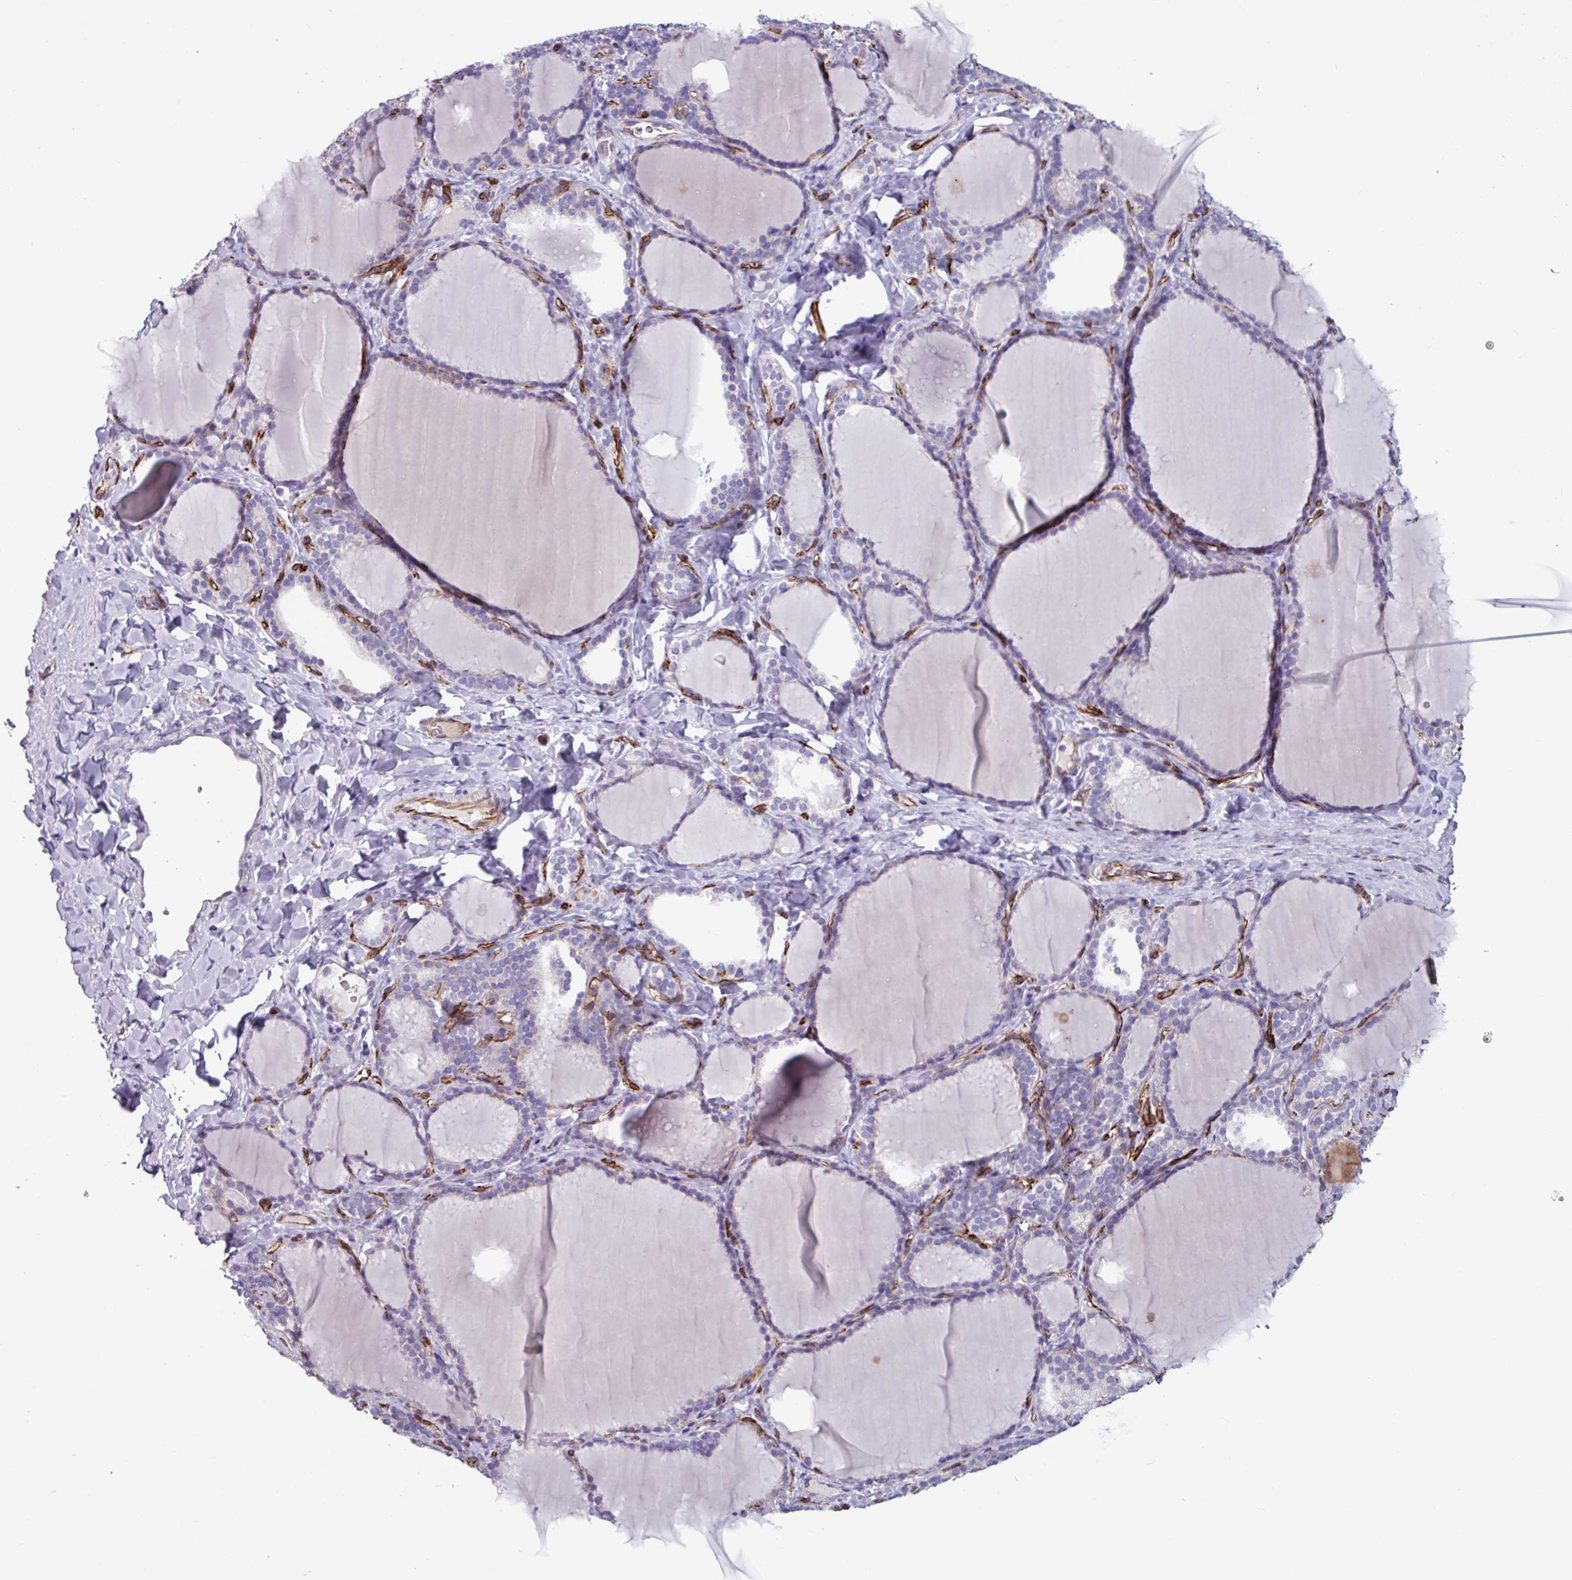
{"staining": {"intensity": "negative", "quantity": "none", "location": "none"}, "tissue": "thyroid gland", "cell_type": "Glandular cells", "image_type": "normal", "snomed": [{"axis": "morphology", "description": "Normal tissue, NOS"}, {"axis": "topography", "description": "Thyroid gland"}], "caption": "This is a histopathology image of IHC staining of benign thyroid gland, which shows no expression in glandular cells.", "gene": "BTD", "patient": {"sex": "female", "age": 31}}